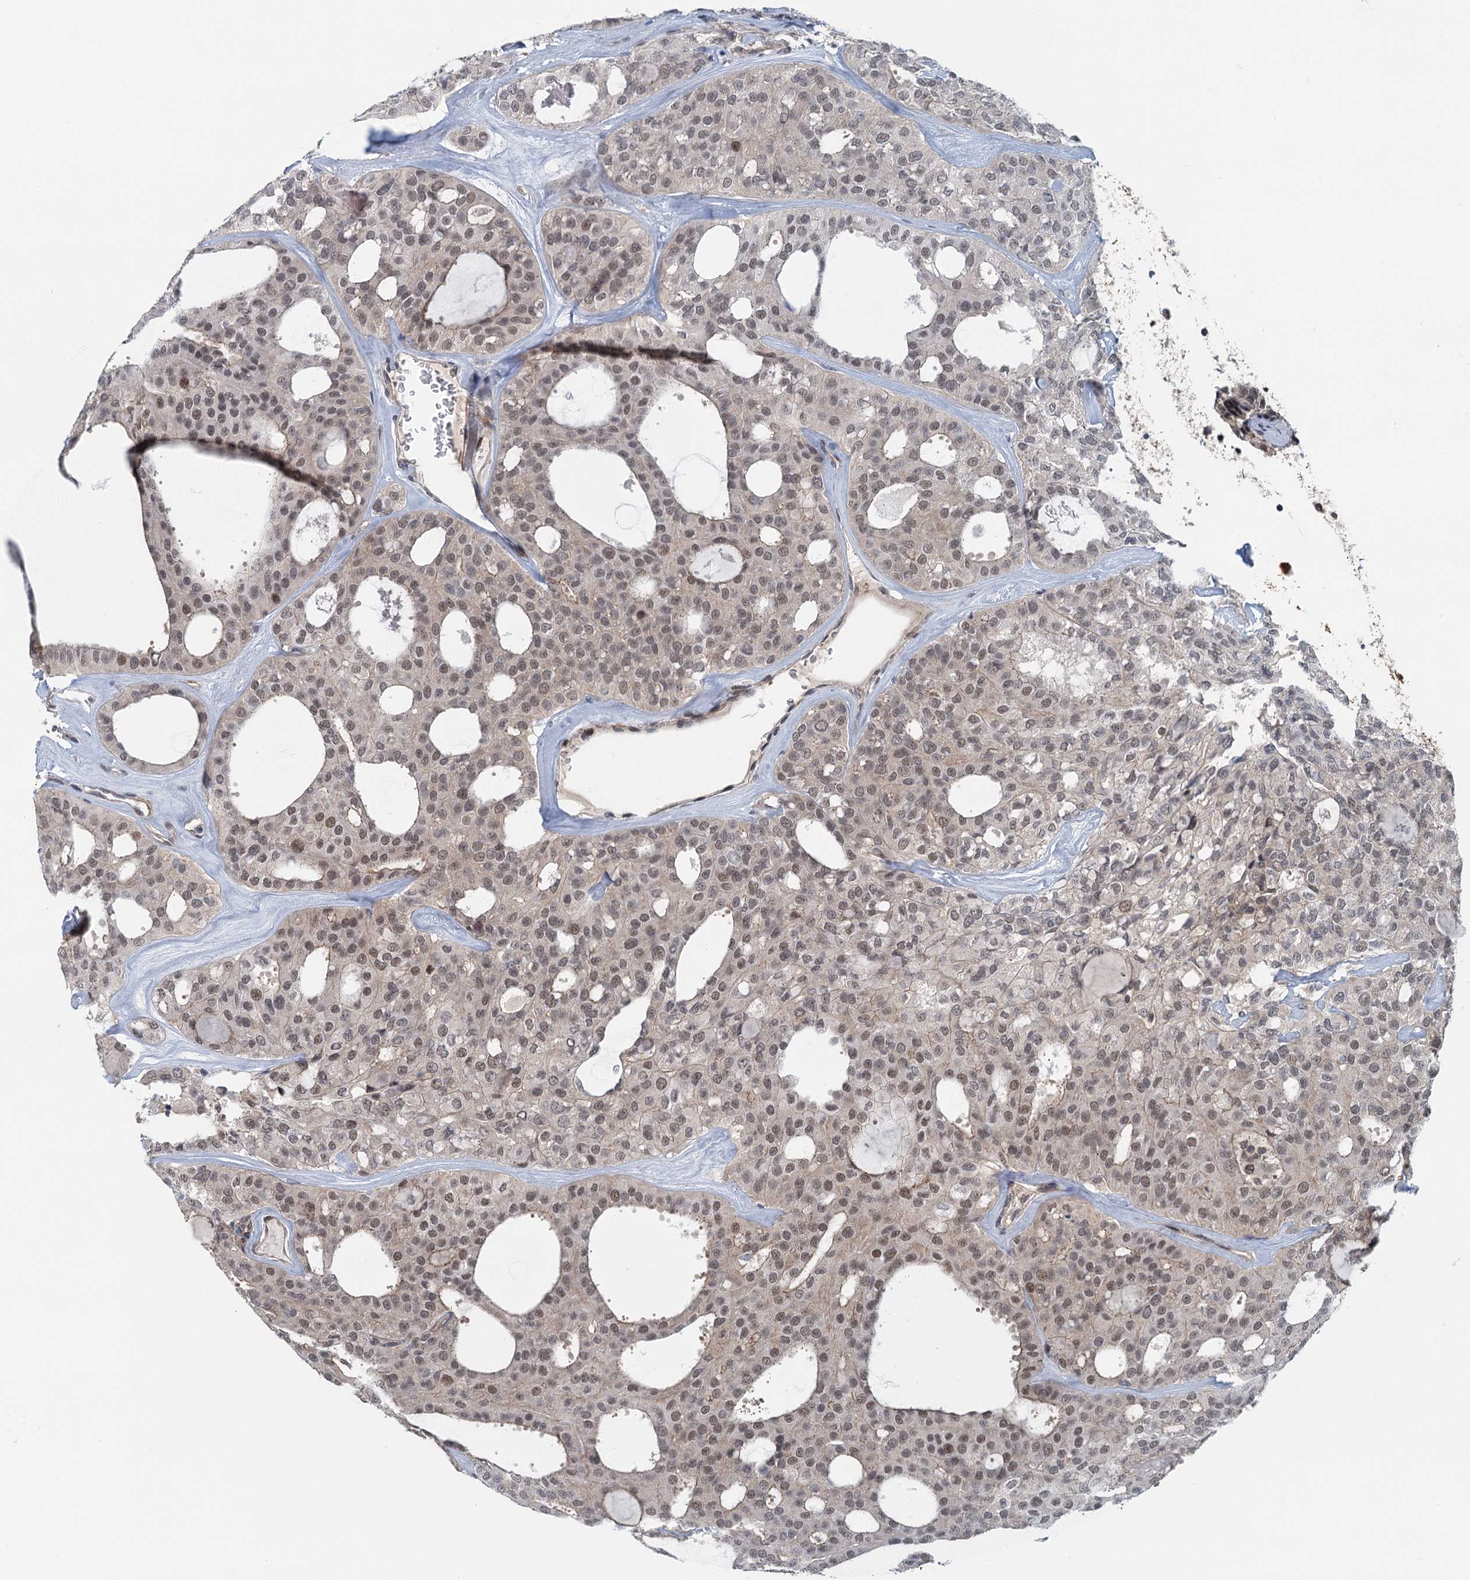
{"staining": {"intensity": "weak", "quantity": ">75%", "location": "nuclear"}, "tissue": "thyroid cancer", "cell_type": "Tumor cells", "image_type": "cancer", "snomed": [{"axis": "morphology", "description": "Follicular adenoma carcinoma, NOS"}, {"axis": "topography", "description": "Thyroid gland"}], "caption": "Immunohistochemistry (IHC) photomicrograph of neoplastic tissue: human thyroid follicular adenoma carcinoma stained using immunohistochemistry shows low levels of weak protein expression localized specifically in the nuclear of tumor cells, appearing as a nuclear brown color.", "gene": "TAS2R42", "patient": {"sex": "male", "age": 75}}